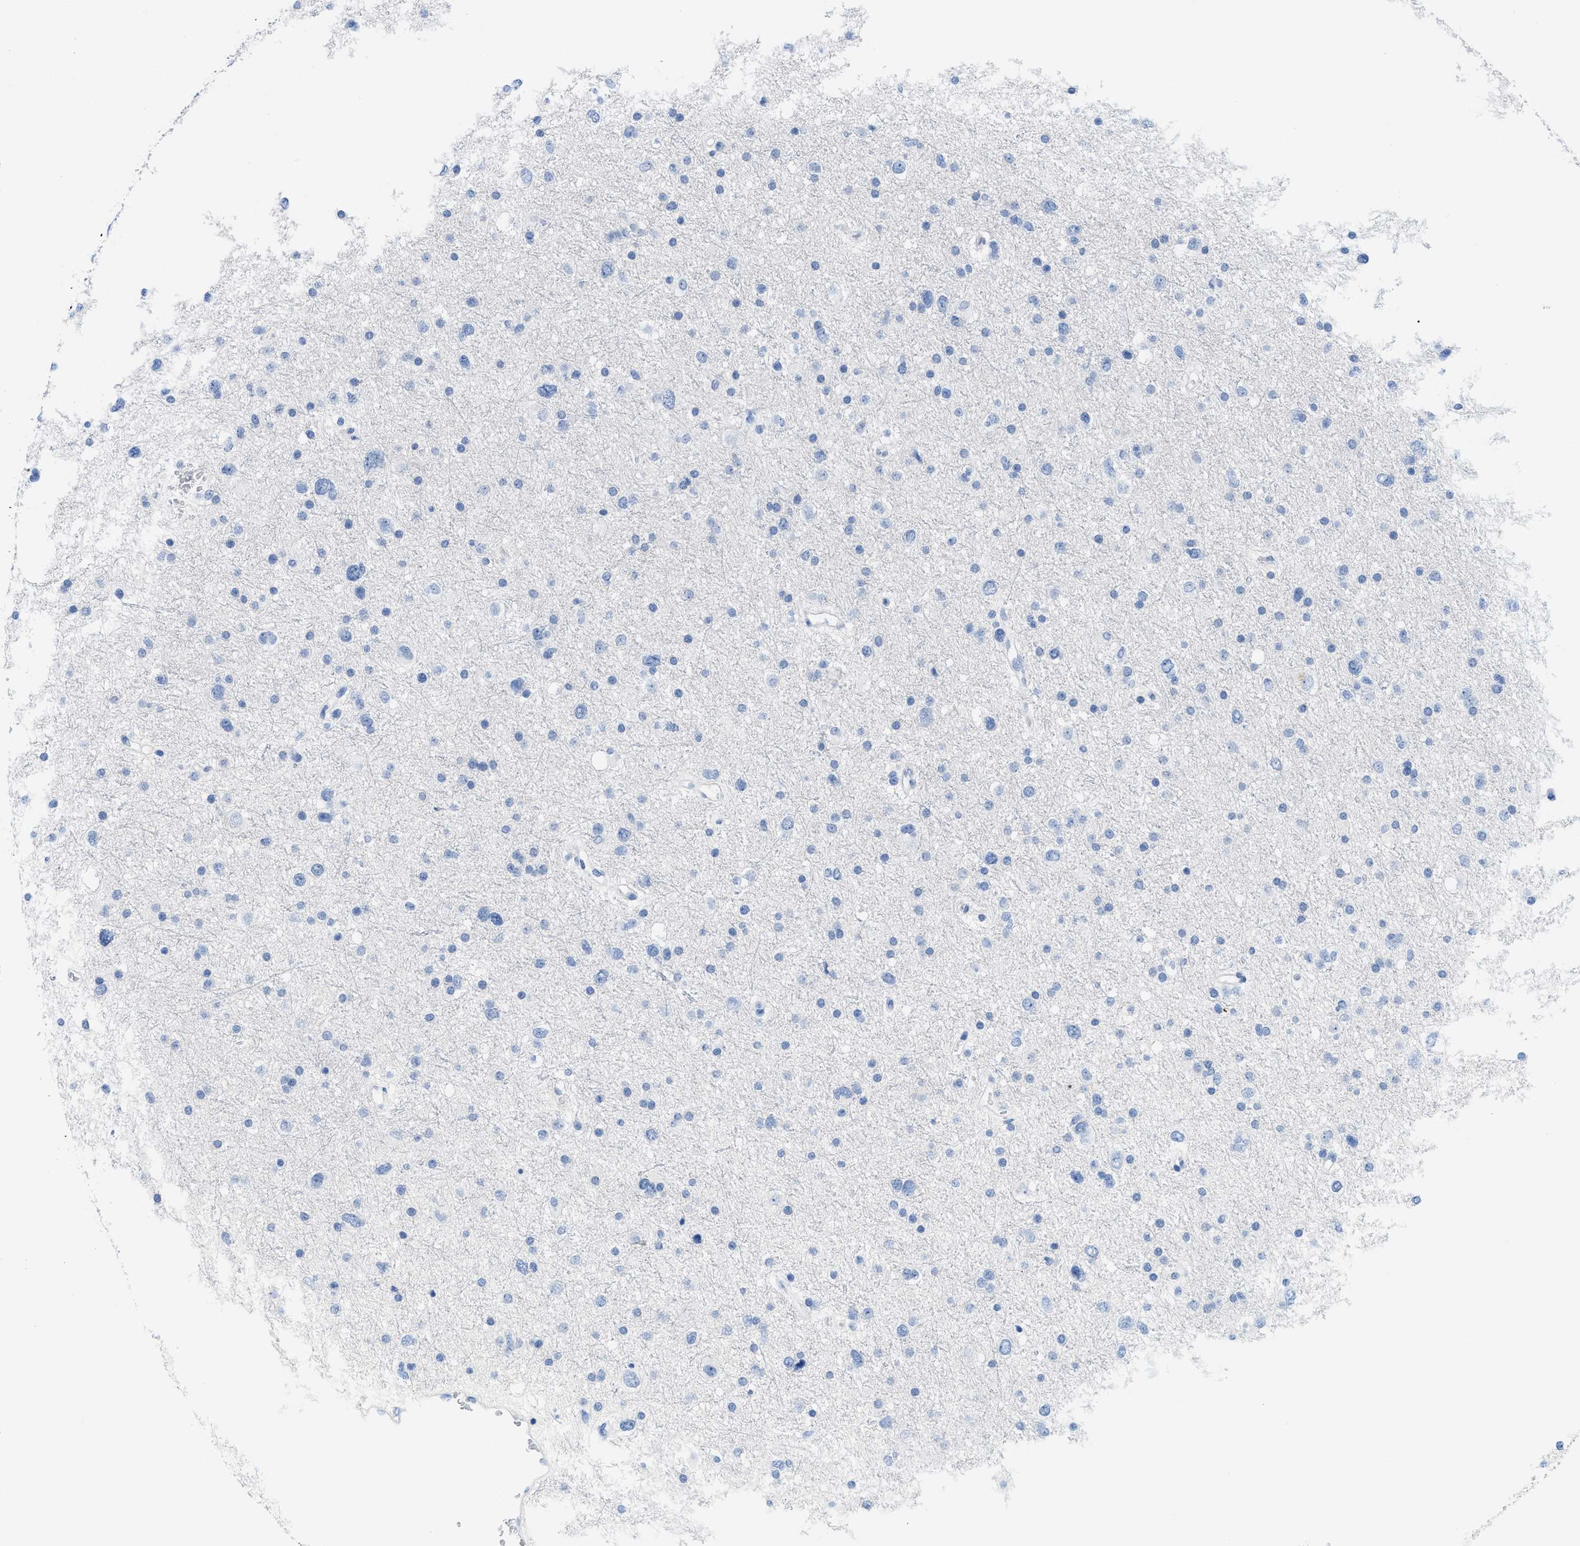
{"staining": {"intensity": "negative", "quantity": "none", "location": "none"}, "tissue": "glioma", "cell_type": "Tumor cells", "image_type": "cancer", "snomed": [{"axis": "morphology", "description": "Glioma, malignant, Low grade"}, {"axis": "topography", "description": "Brain"}], "caption": "The histopathology image displays no staining of tumor cells in glioma.", "gene": "CR1", "patient": {"sex": "female", "age": 37}}